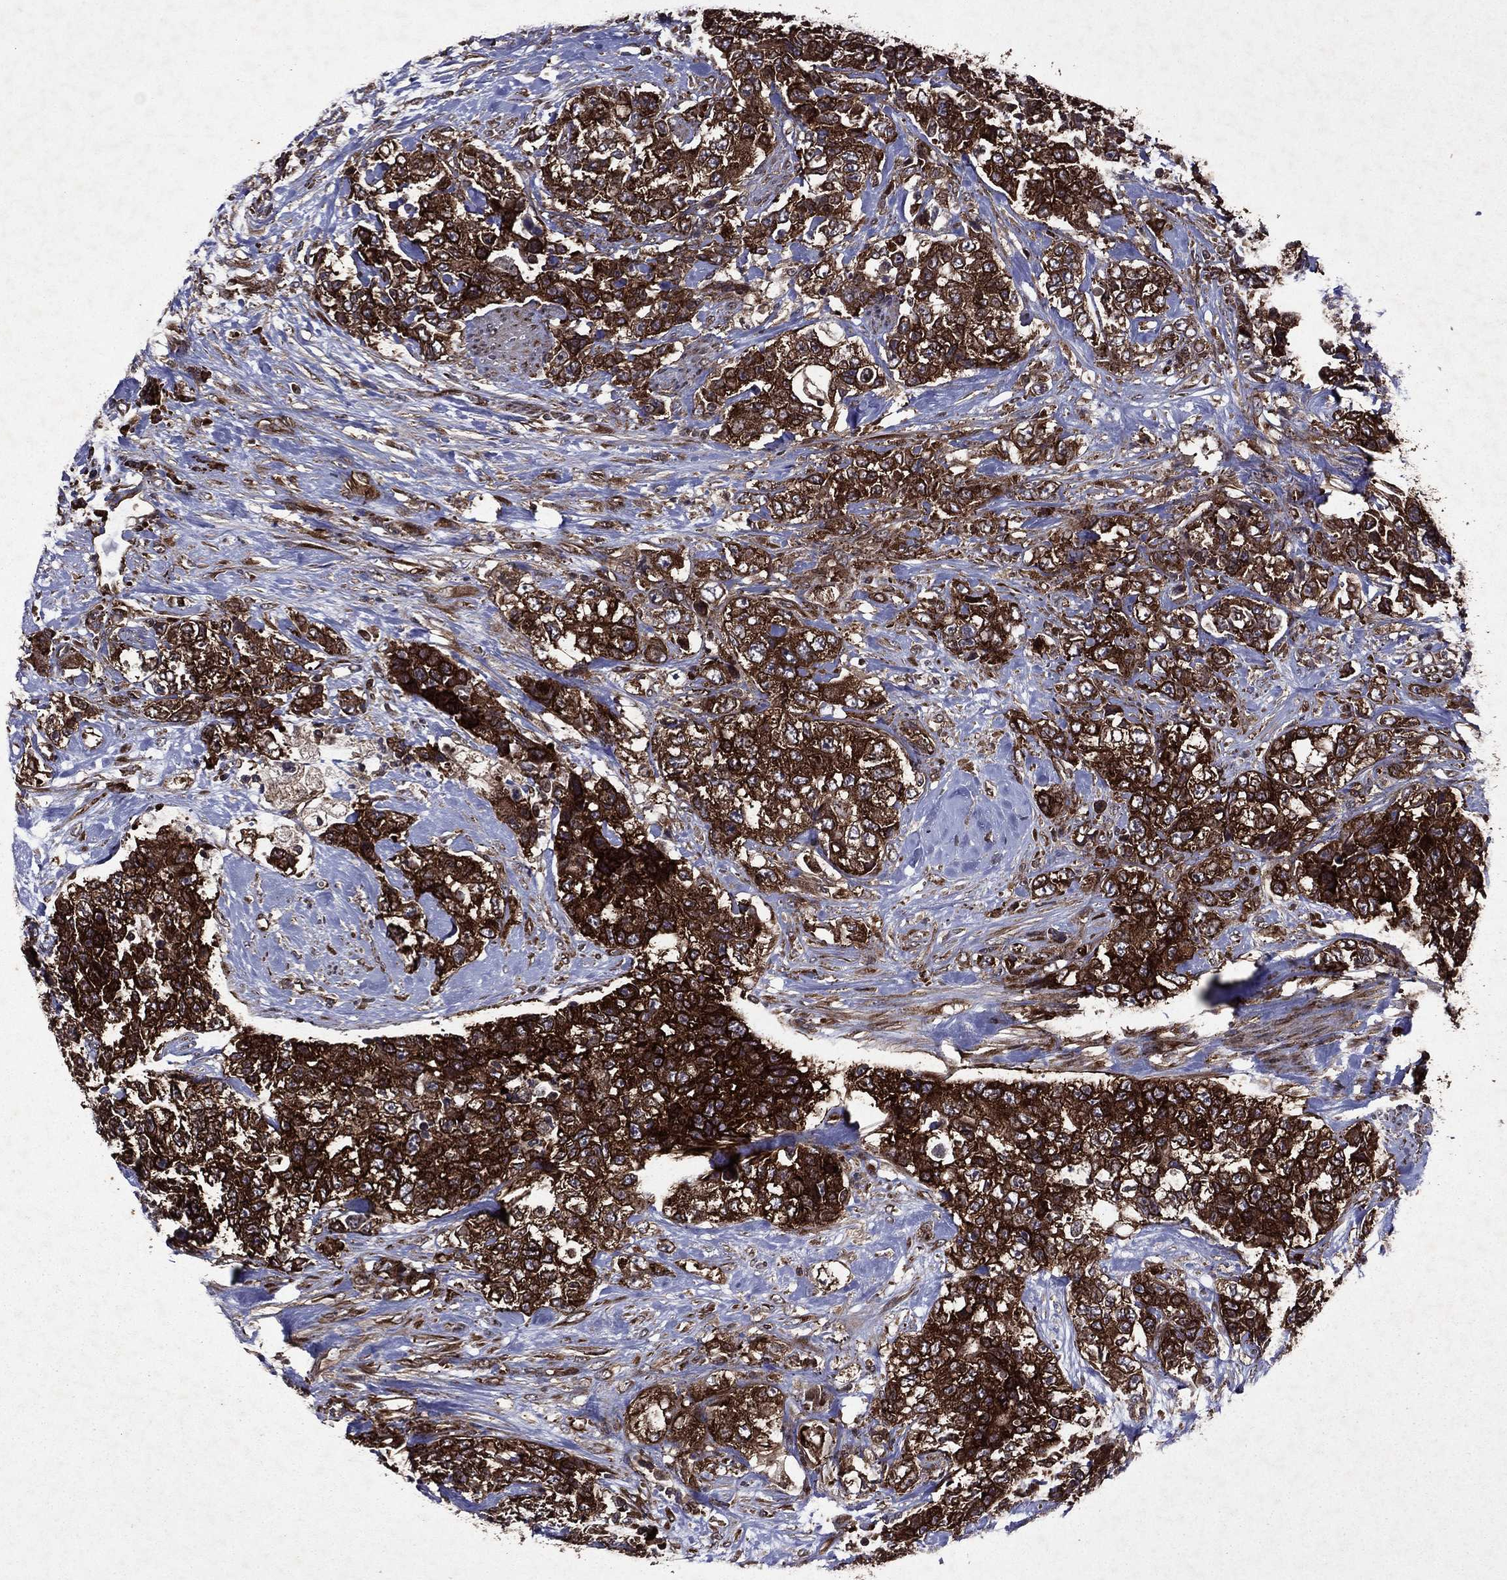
{"staining": {"intensity": "strong", "quantity": ">75%", "location": "cytoplasmic/membranous"}, "tissue": "urothelial cancer", "cell_type": "Tumor cells", "image_type": "cancer", "snomed": [{"axis": "morphology", "description": "Urothelial carcinoma, High grade"}, {"axis": "topography", "description": "Urinary bladder"}], "caption": "This is a micrograph of IHC staining of urothelial cancer, which shows strong staining in the cytoplasmic/membranous of tumor cells.", "gene": "EIF2B4", "patient": {"sex": "female", "age": 78}}